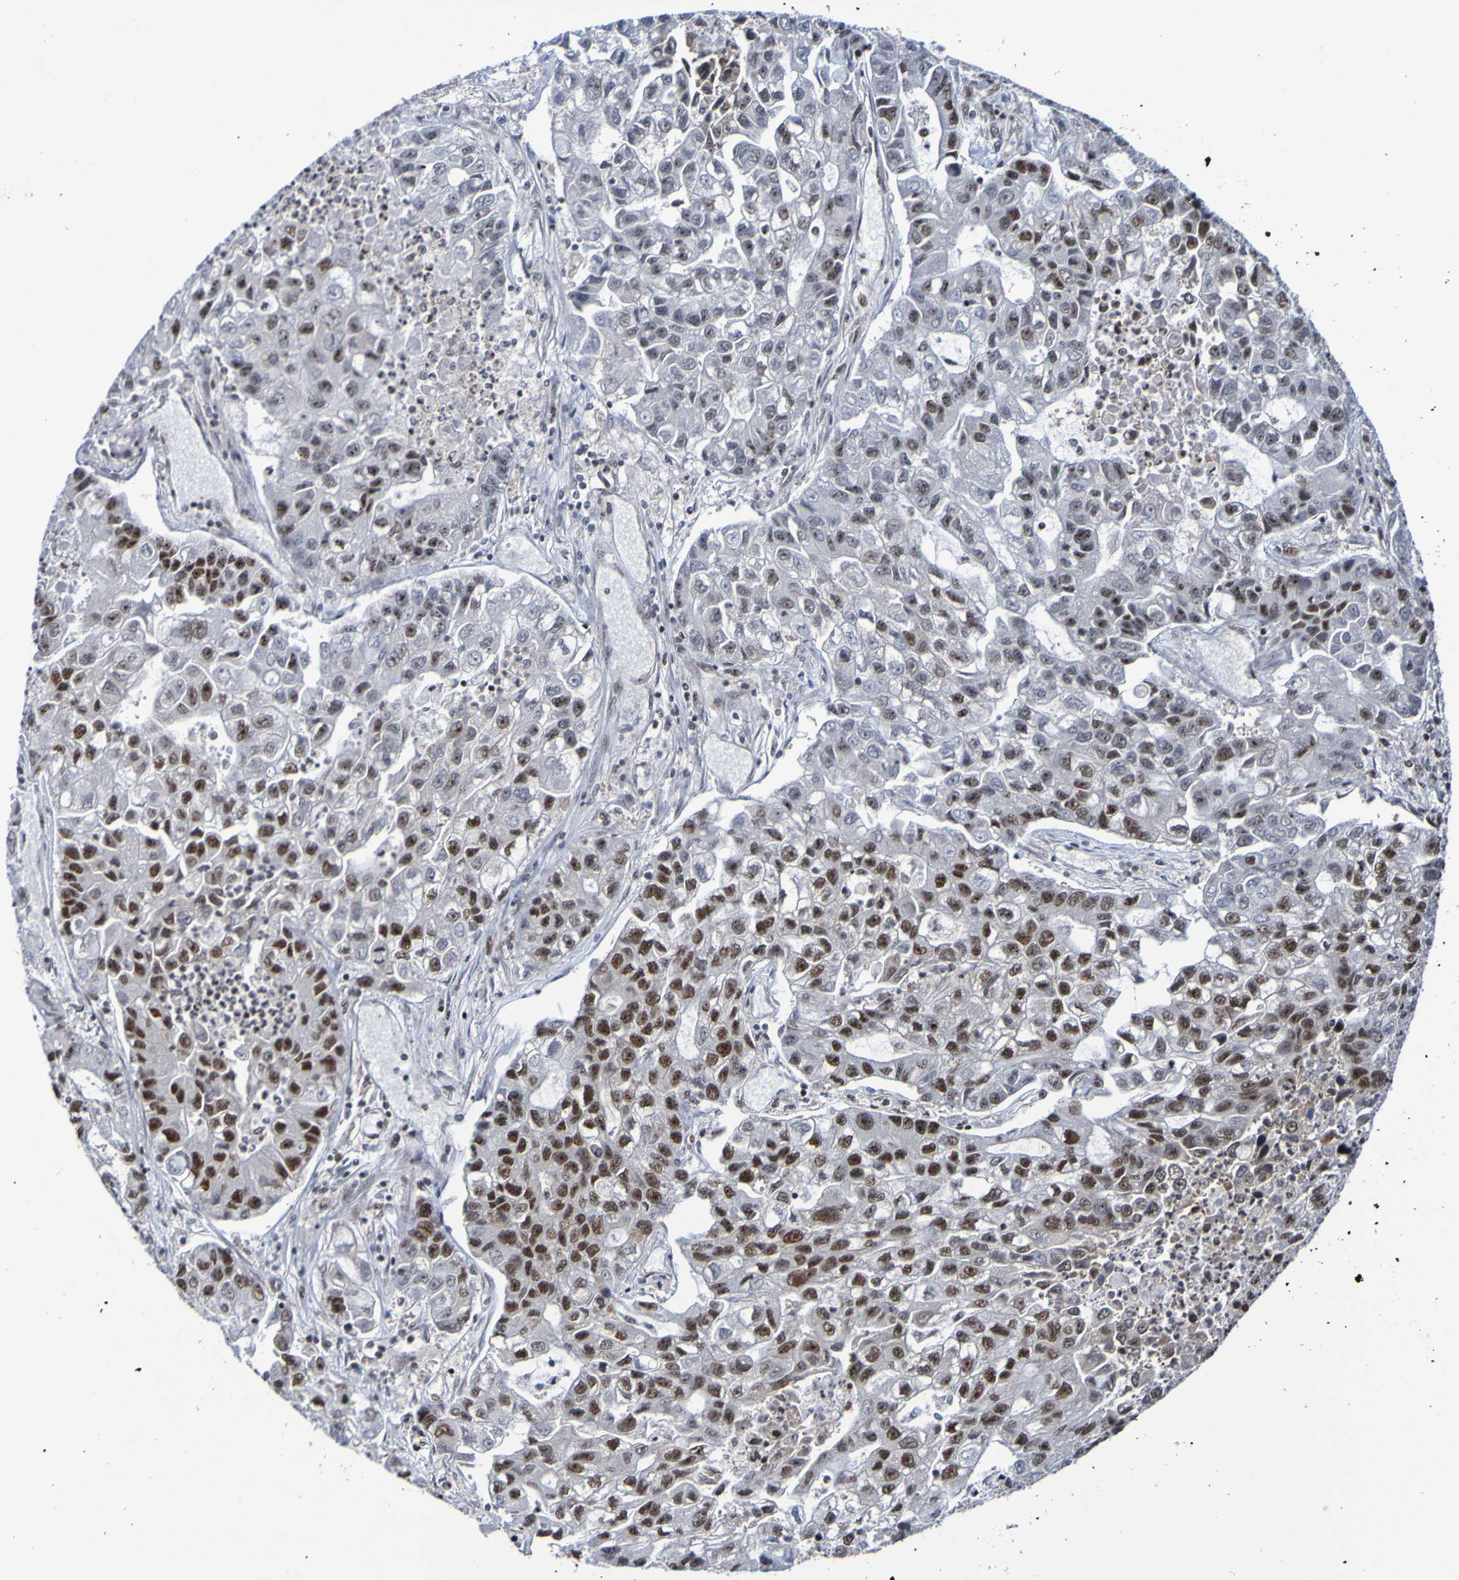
{"staining": {"intensity": "strong", "quantity": "25%-75%", "location": "nuclear"}, "tissue": "lung cancer", "cell_type": "Tumor cells", "image_type": "cancer", "snomed": [{"axis": "morphology", "description": "Adenocarcinoma, NOS"}, {"axis": "topography", "description": "Lung"}], "caption": "This is an image of IHC staining of lung adenocarcinoma, which shows strong staining in the nuclear of tumor cells.", "gene": "CDC5L", "patient": {"sex": "female", "age": 51}}